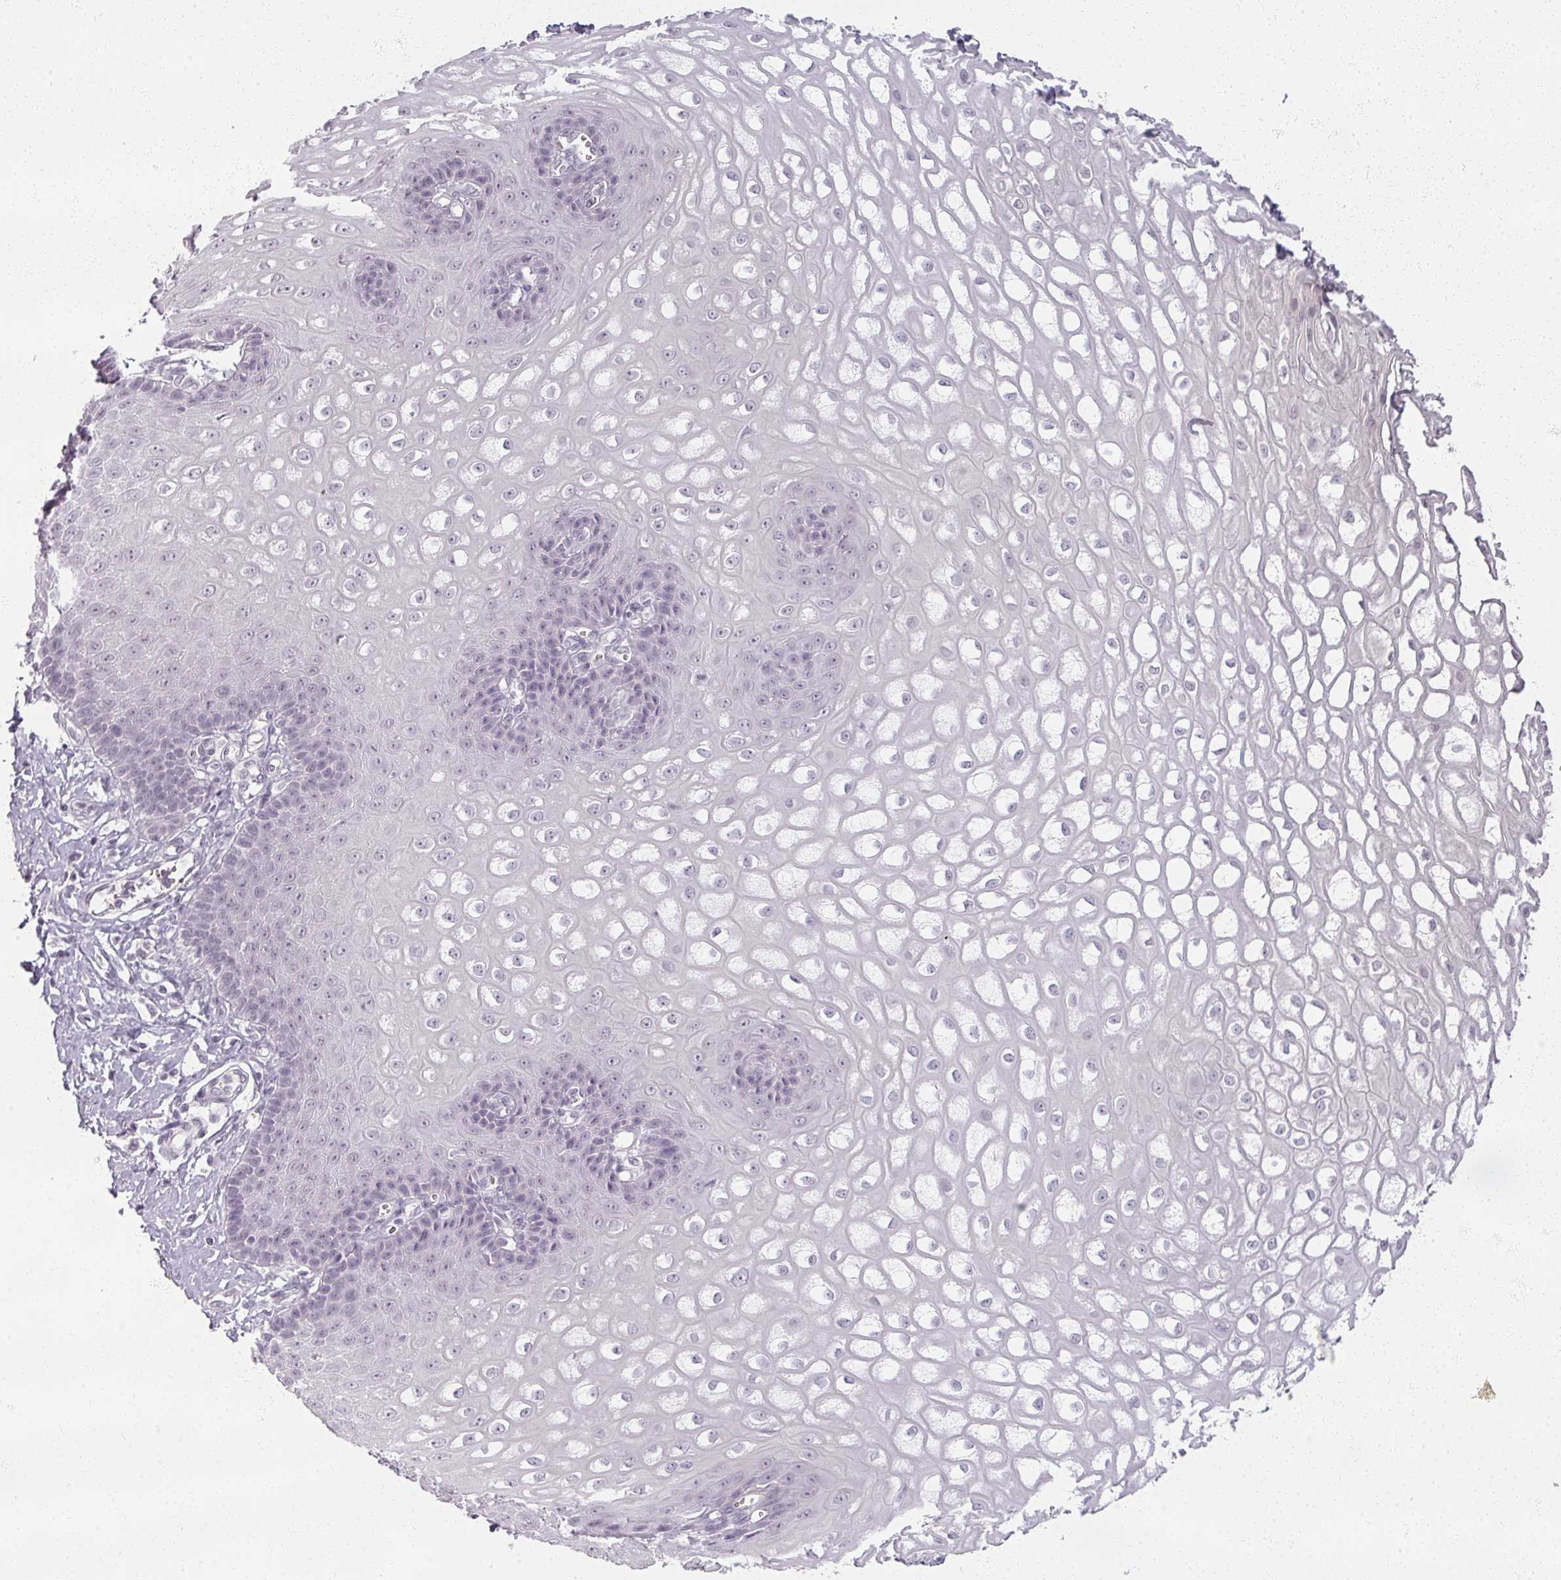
{"staining": {"intensity": "negative", "quantity": "none", "location": "none"}, "tissue": "esophagus", "cell_type": "Squamous epithelial cells", "image_type": "normal", "snomed": [{"axis": "morphology", "description": "Normal tissue, NOS"}, {"axis": "topography", "description": "Esophagus"}], "caption": "Esophagus was stained to show a protein in brown. There is no significant expression in squamous epithelial cells. (Brightfield microscopy of DAB immunohistochemistry at high magnification).", "gene": "RFPL2", "patient": {"sex": "male", "age": 67}}